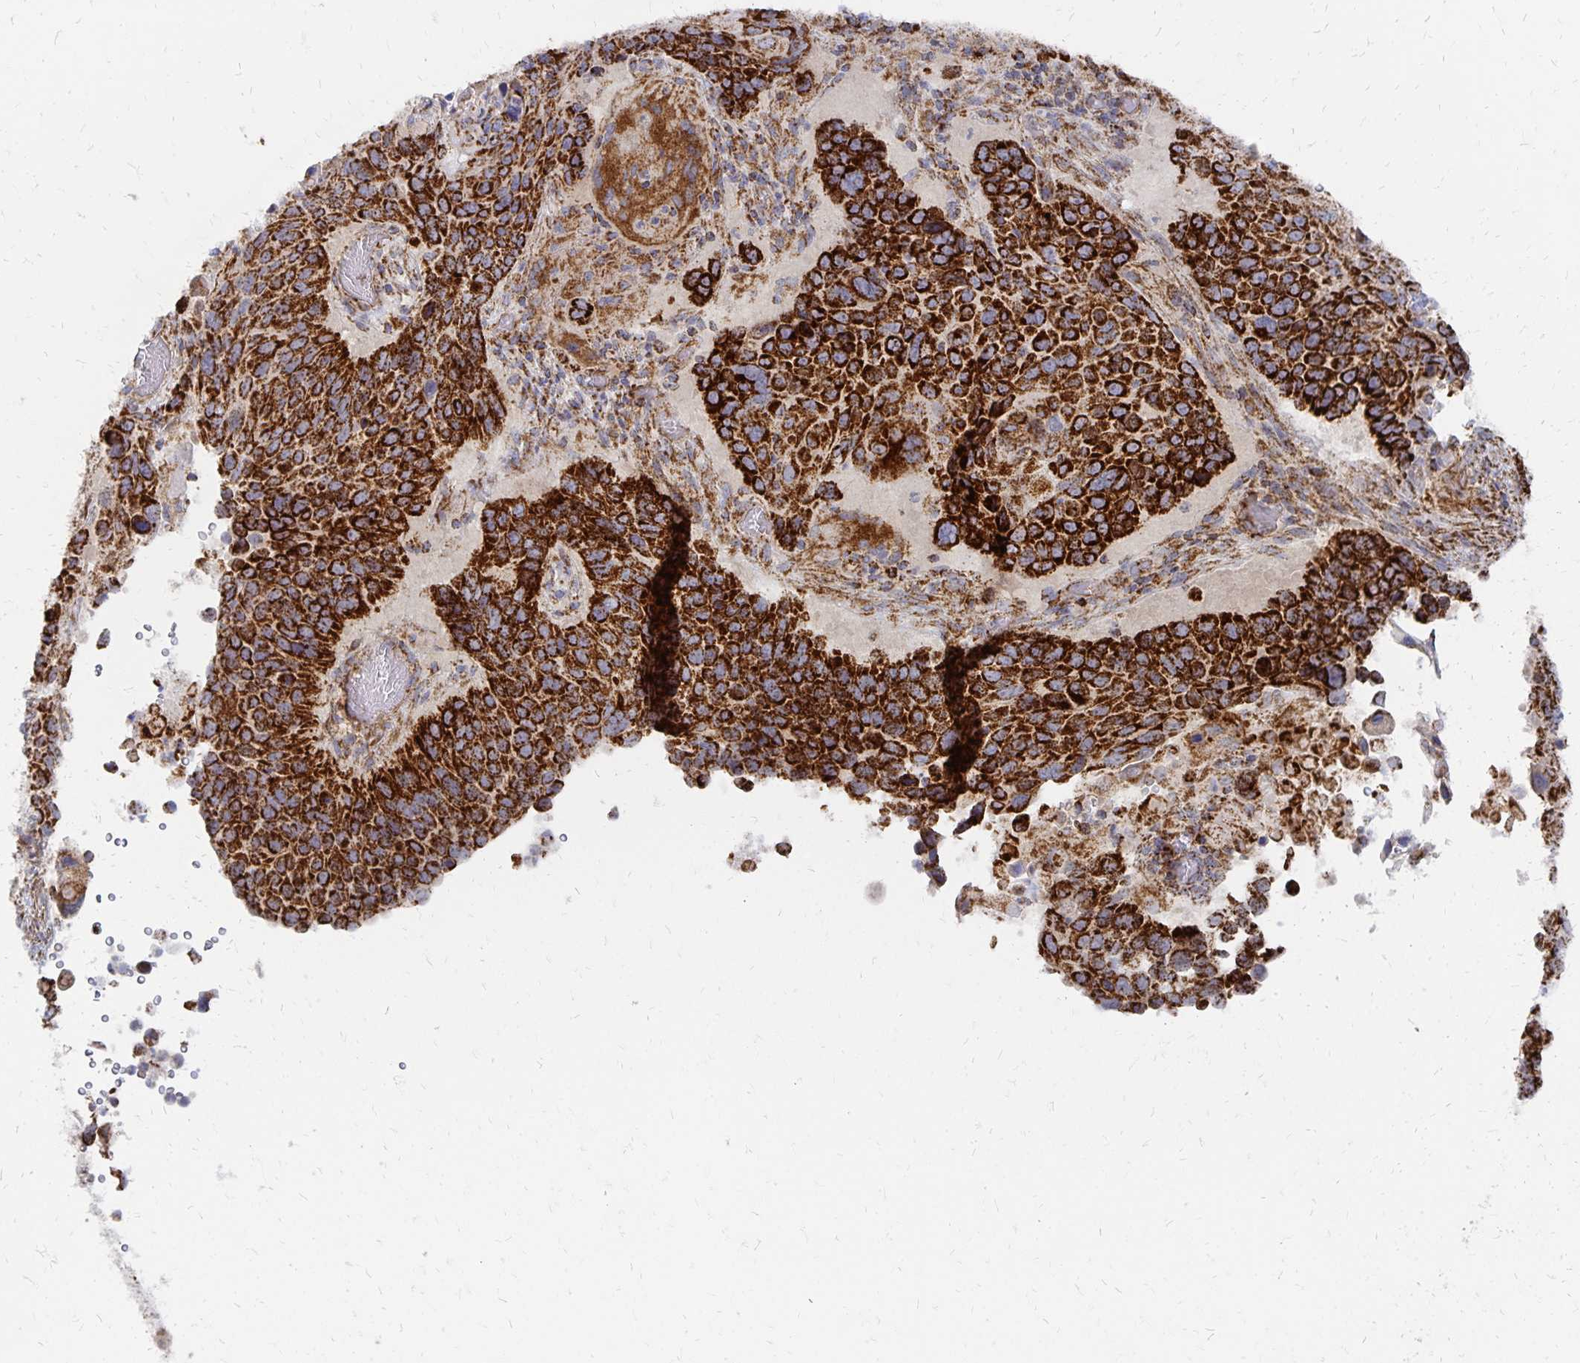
{"staining": {"intensity": "strong", "quantity": ">75%", "location": "cytoplasmic/membranous"}, "tissue": "lung cancer", "cell_type": "Tumor cells", "image_type": "cancer", "snomed": [{"axis": "morphology", "description": "Squamous cell carcinoma, NOS"}, {"axis": "topography", "description": "Lung"}], "caption": "This image displays immunohistochemistry staining of human lung cancer, with high strong cytoplasmic/membranous expression in approximately >75% of tumor cells.", "gene": "STOML2", "patient": {"sex": "male", "age": 68}}